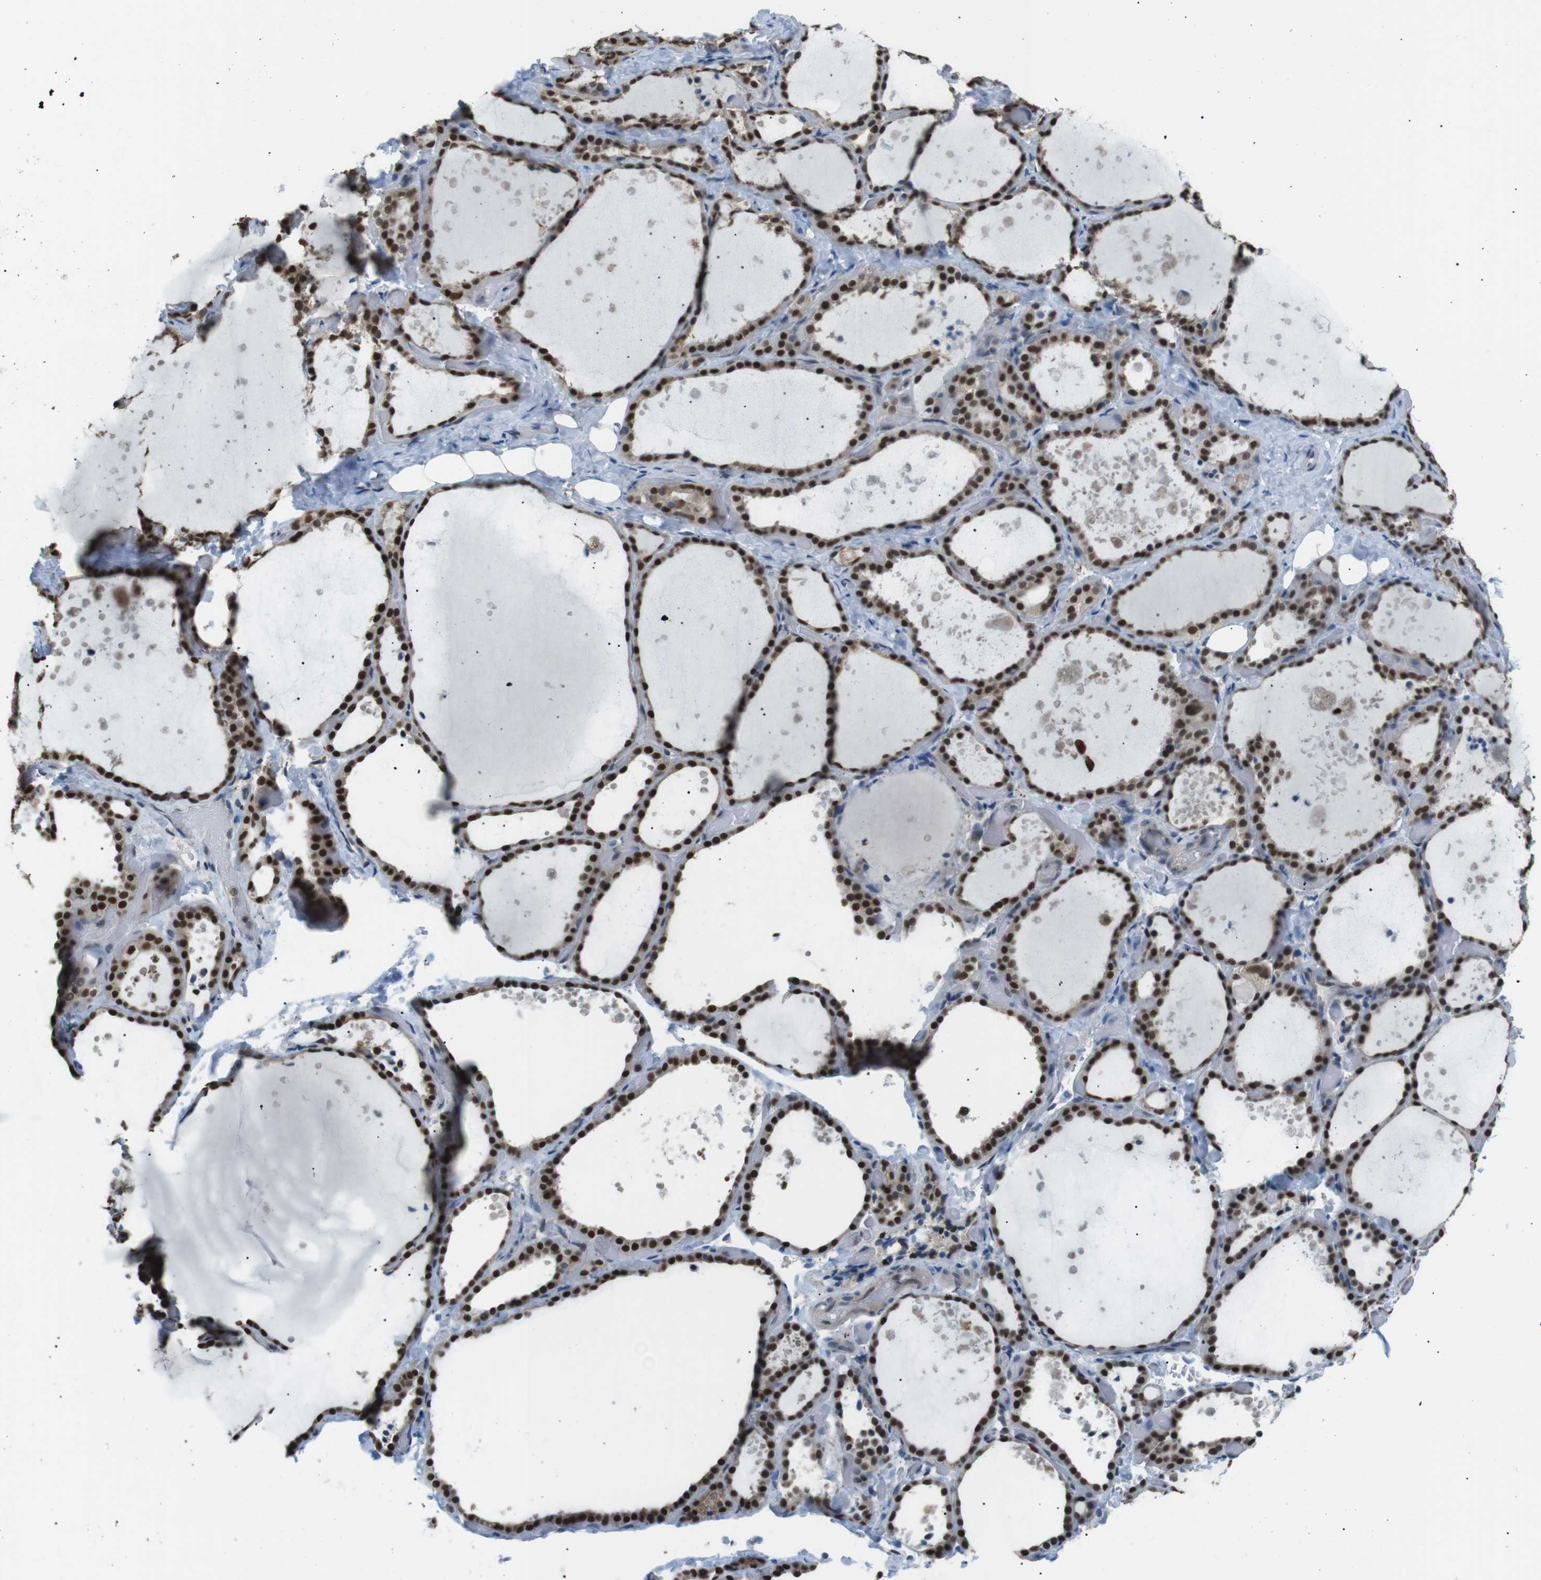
{"staining": {"intensity": "strong", "quantity": ">75%", "location": "nuclear"}, "tissue": "thyroid gland", "cell_type": "Glandular cells", "image_type": "normal", "snomed": [{"axis": "morphology", "description": "Normal tissue, NOS"}, {"axis": "topography", "description": "Thyroid gland"}], "caption": "DAB immunohistochemical staining of benign thyroid gland exhibits strong nuclear protein expression in about >75% of glandular cells. (IHC, brightfield microscopy, high magnification).", "gene": "SRPK2", "patient": {"sex": "female", "age": 44}}